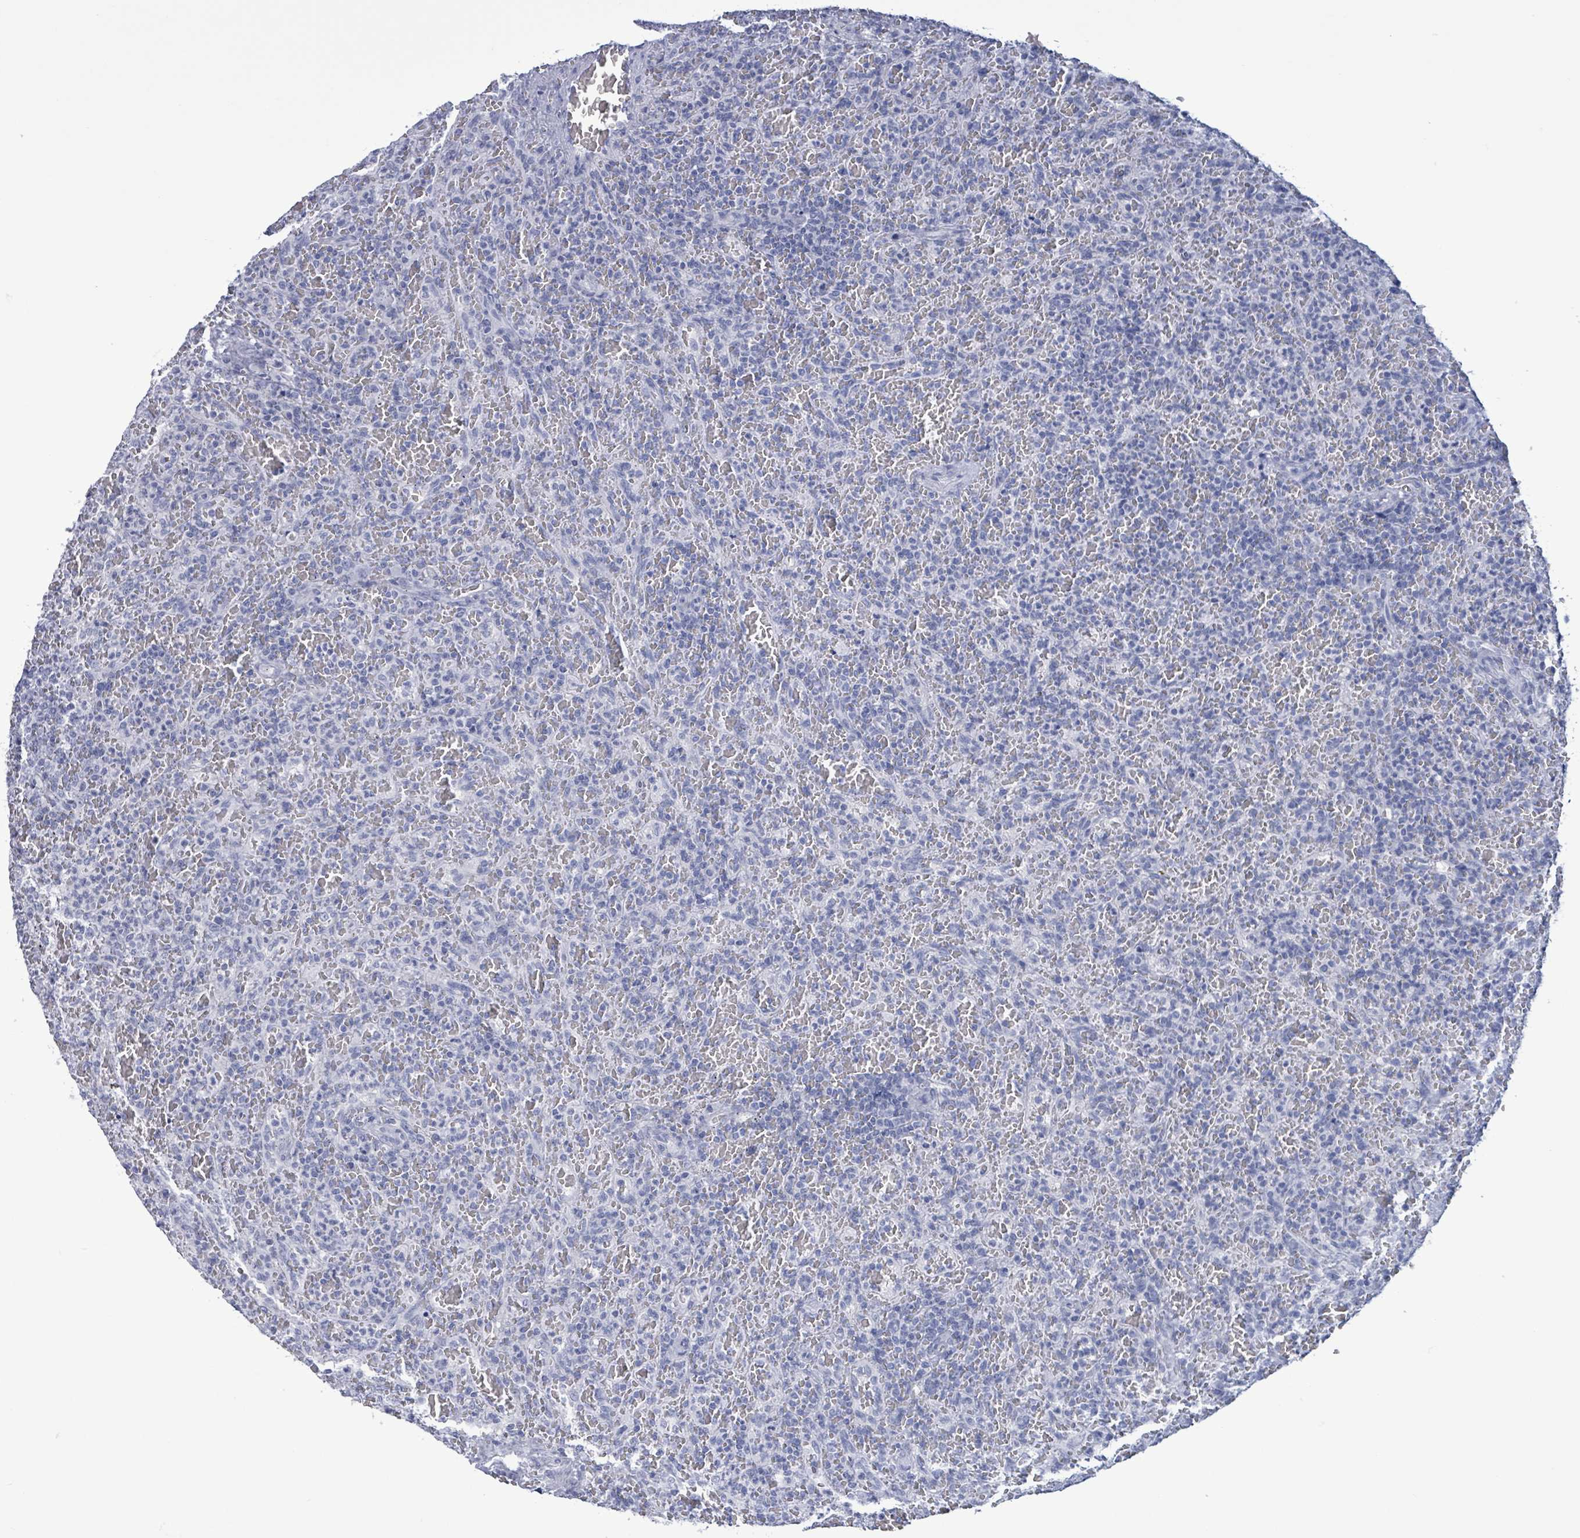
{"staining": {"intensity": "negative", "quantity": "none", "location": "none"}, "tissue": "lymphoma", "cell_type": "Tumor cells", "image_type": "cancer", "snomed": [{"axis": "morphology", "description": "Malignant lymphoma, non-Hodgkin's type, Low grade"}, {"axis": "topography", "description": "Spleen"}], "caption": "IHC histopathology image of neoplastic tissue: lymphoma stained with DAB demonstrates no significant protein staining in tumor cells.", "gene": "NKX2-1", "patient": {"sex": "female", "age": 64}}